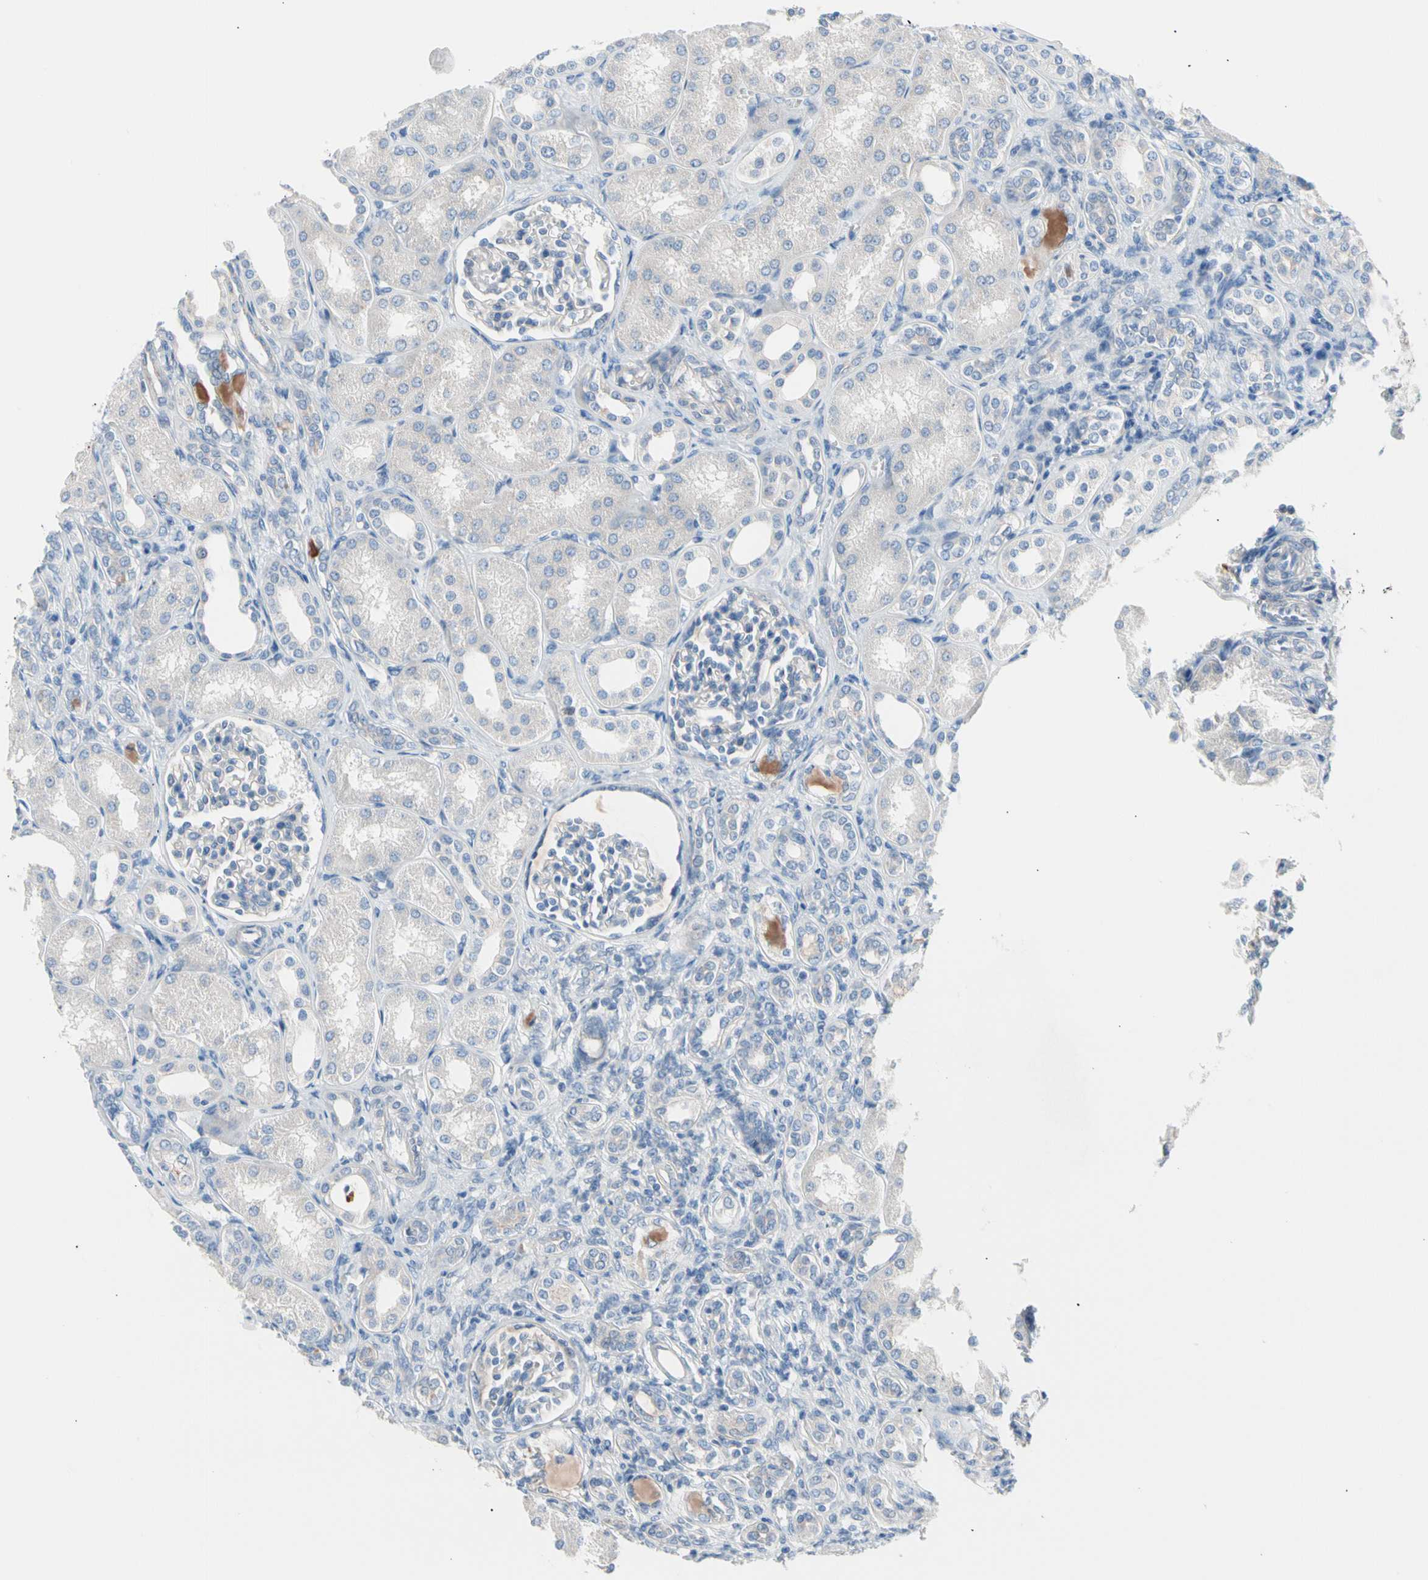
{"staining": {"intensity": "negative", "quantity": "none", "location": "none"}, "tissue": "kidney", "cell_type": "Cells in glomeruli", "image_type": "normal", "snomed": [{"axis": "morphology", "description": "Normal tissue, NOS"}, {"axis": "topography", "description": "Kidney"}], "caption": "High magnification brightfield microscopy of normal kidney stained with DAB (3,3'-diaminobenzidine) (brown) and counterstained with hematoxylin (blue): cells in glomeruli show no significant positivity. (DAB (3,3'-diaminobenzidine) IHC visualized using brightfield microscopy, high magnification).", "gene": "CASQ1", "patient": {"sex": "male", "age": 7}}